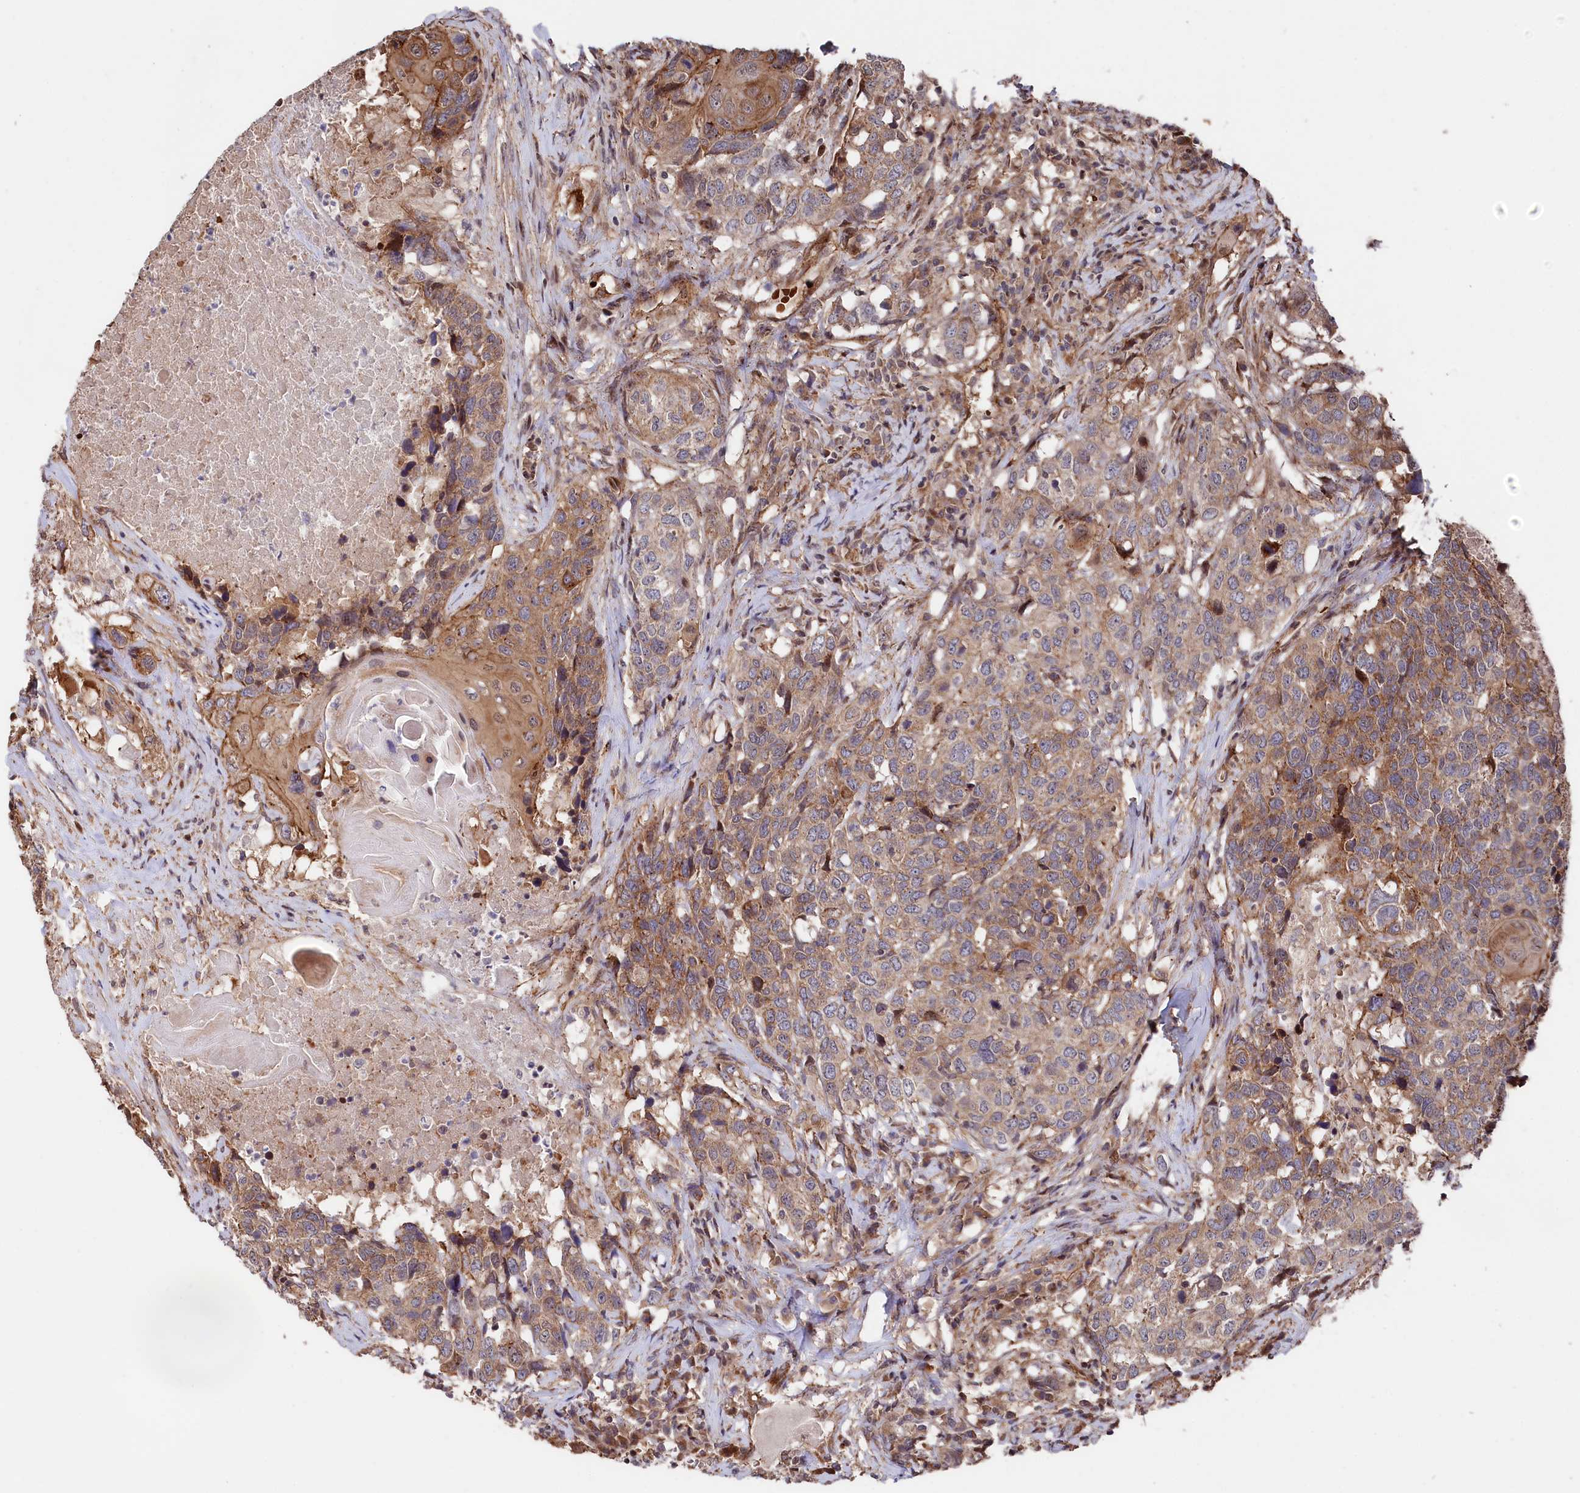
{"staining": {"intensity": "moderate", "quantity": ">75%", "location": "cytoplasmic/membranous"}, "tissue": "head and neck cancer", "cell_type": "Tumor cells", "image_type": "cancer", "snomed": [{"axis": "morphology", "description": "Squamous cell carcinoma, NOS"}, {"axis": "topography", "description": "Head-Neck"}], "caption": "The image reveals staining of head and neck cancer (squamous cell carcinoma), revealing moderate cytoplasmic/membranous protein staining (brown color) within tumor cells. The staining was performed using DAB, with brown indicating positive protein expression. Nuclei are stained blue with hematoxylin.", "gene": "TNKS1BP1", "patient": {"sex": "male", "age": 66}}